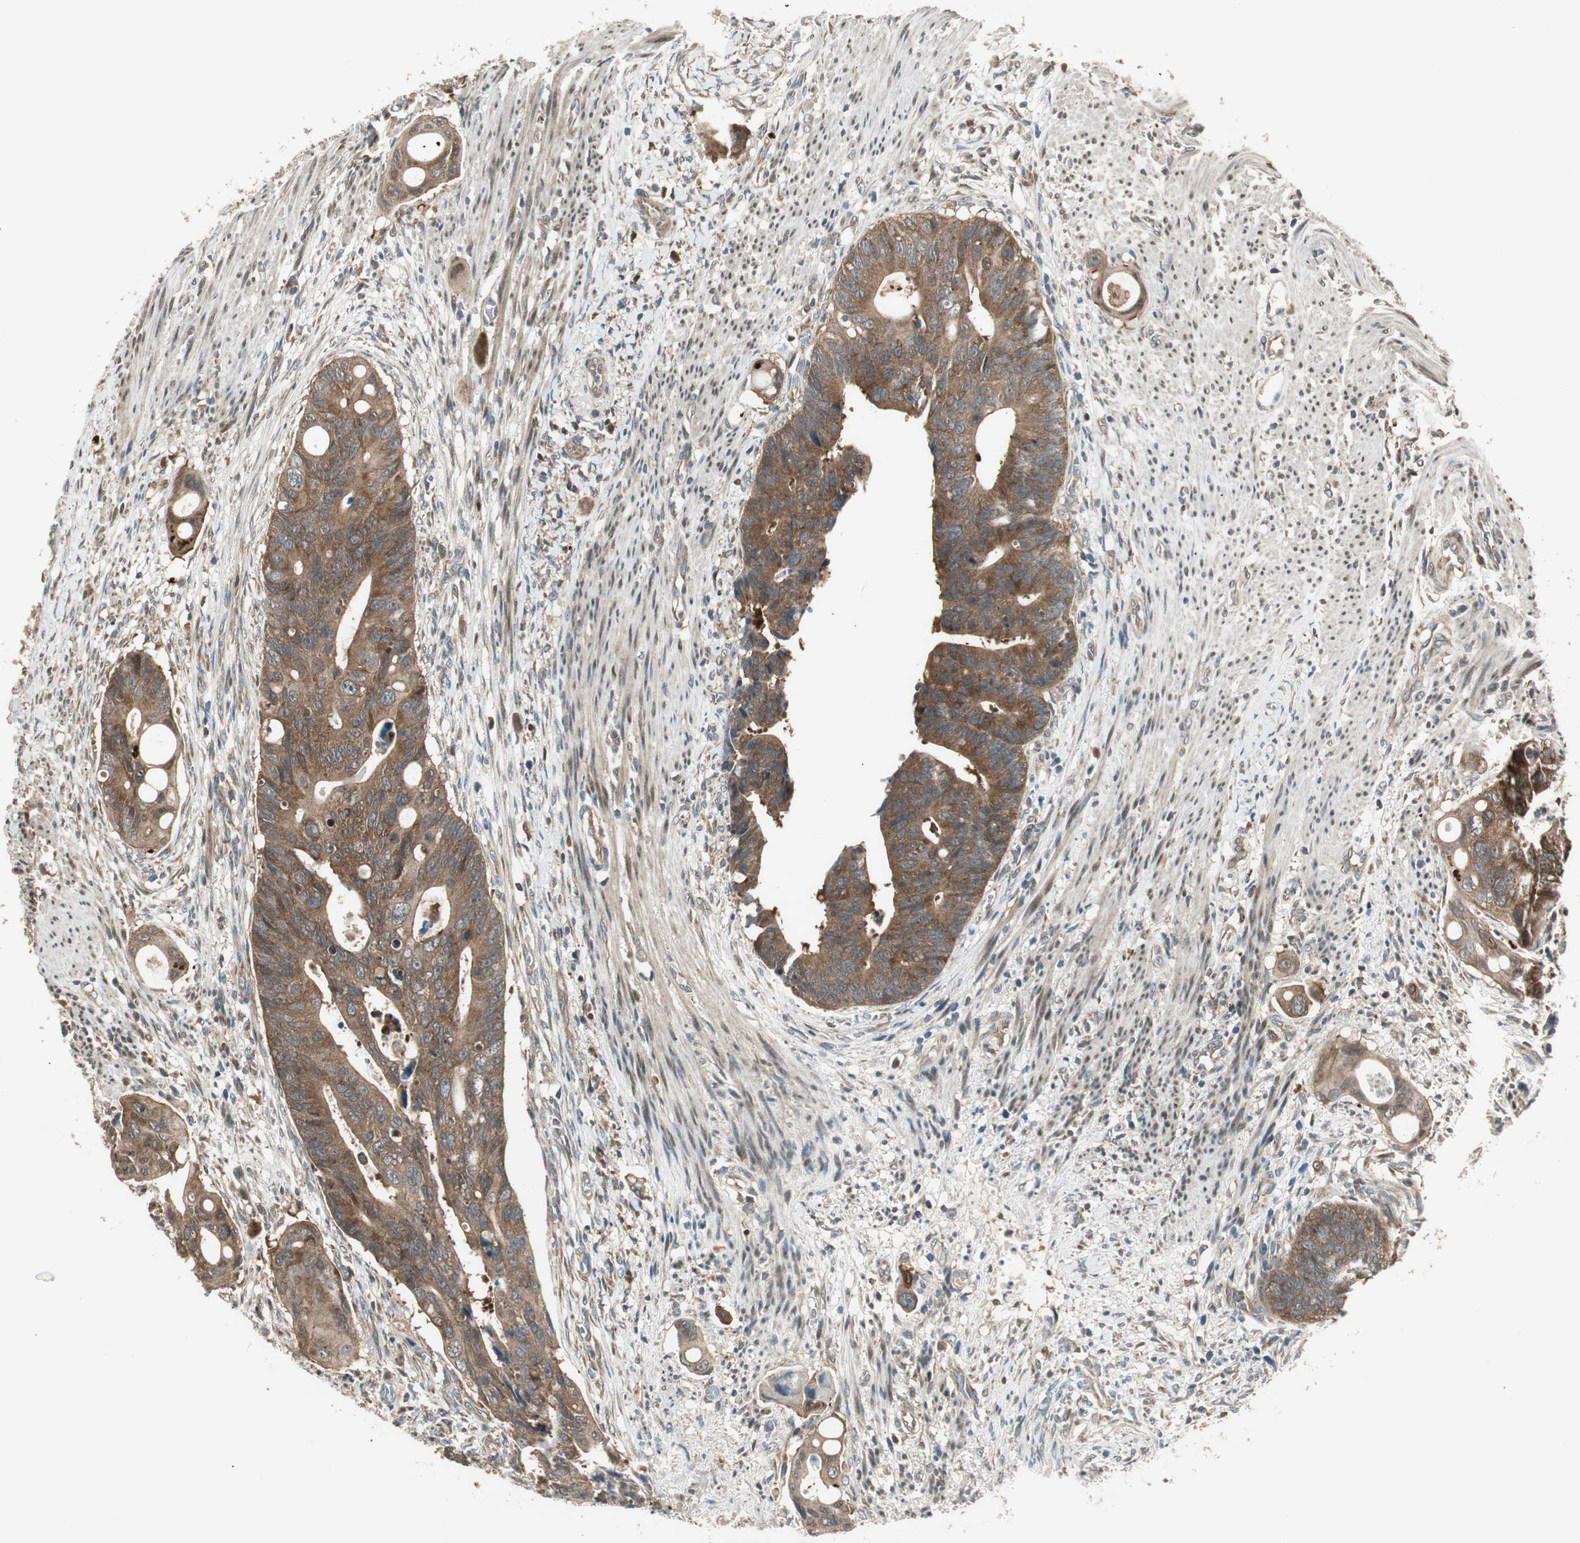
{"staining": {"intensity": "moderate", "quantity": ">75%", "location": "cytoplasmic/membranous"}, "tissue": "colorectal cancer", "cell_type": "Tumor cells", "image_type": "cancer", "snomed": [{"axis": "morphology", "description": "Adenocarcinoma, NOS"}, {"axis": "topography", "description": "Colon"}], "caption": "Immunohistochemical staining of colorectal cancer exhibits moderate cytoplasmic/membranous protein expression in approximately >75% of tumor cells. (DAB IHC with brightfield microscopy, high magnification).", "gene": "CNOT4", "patient": {"sex": "female", "age": 57}}